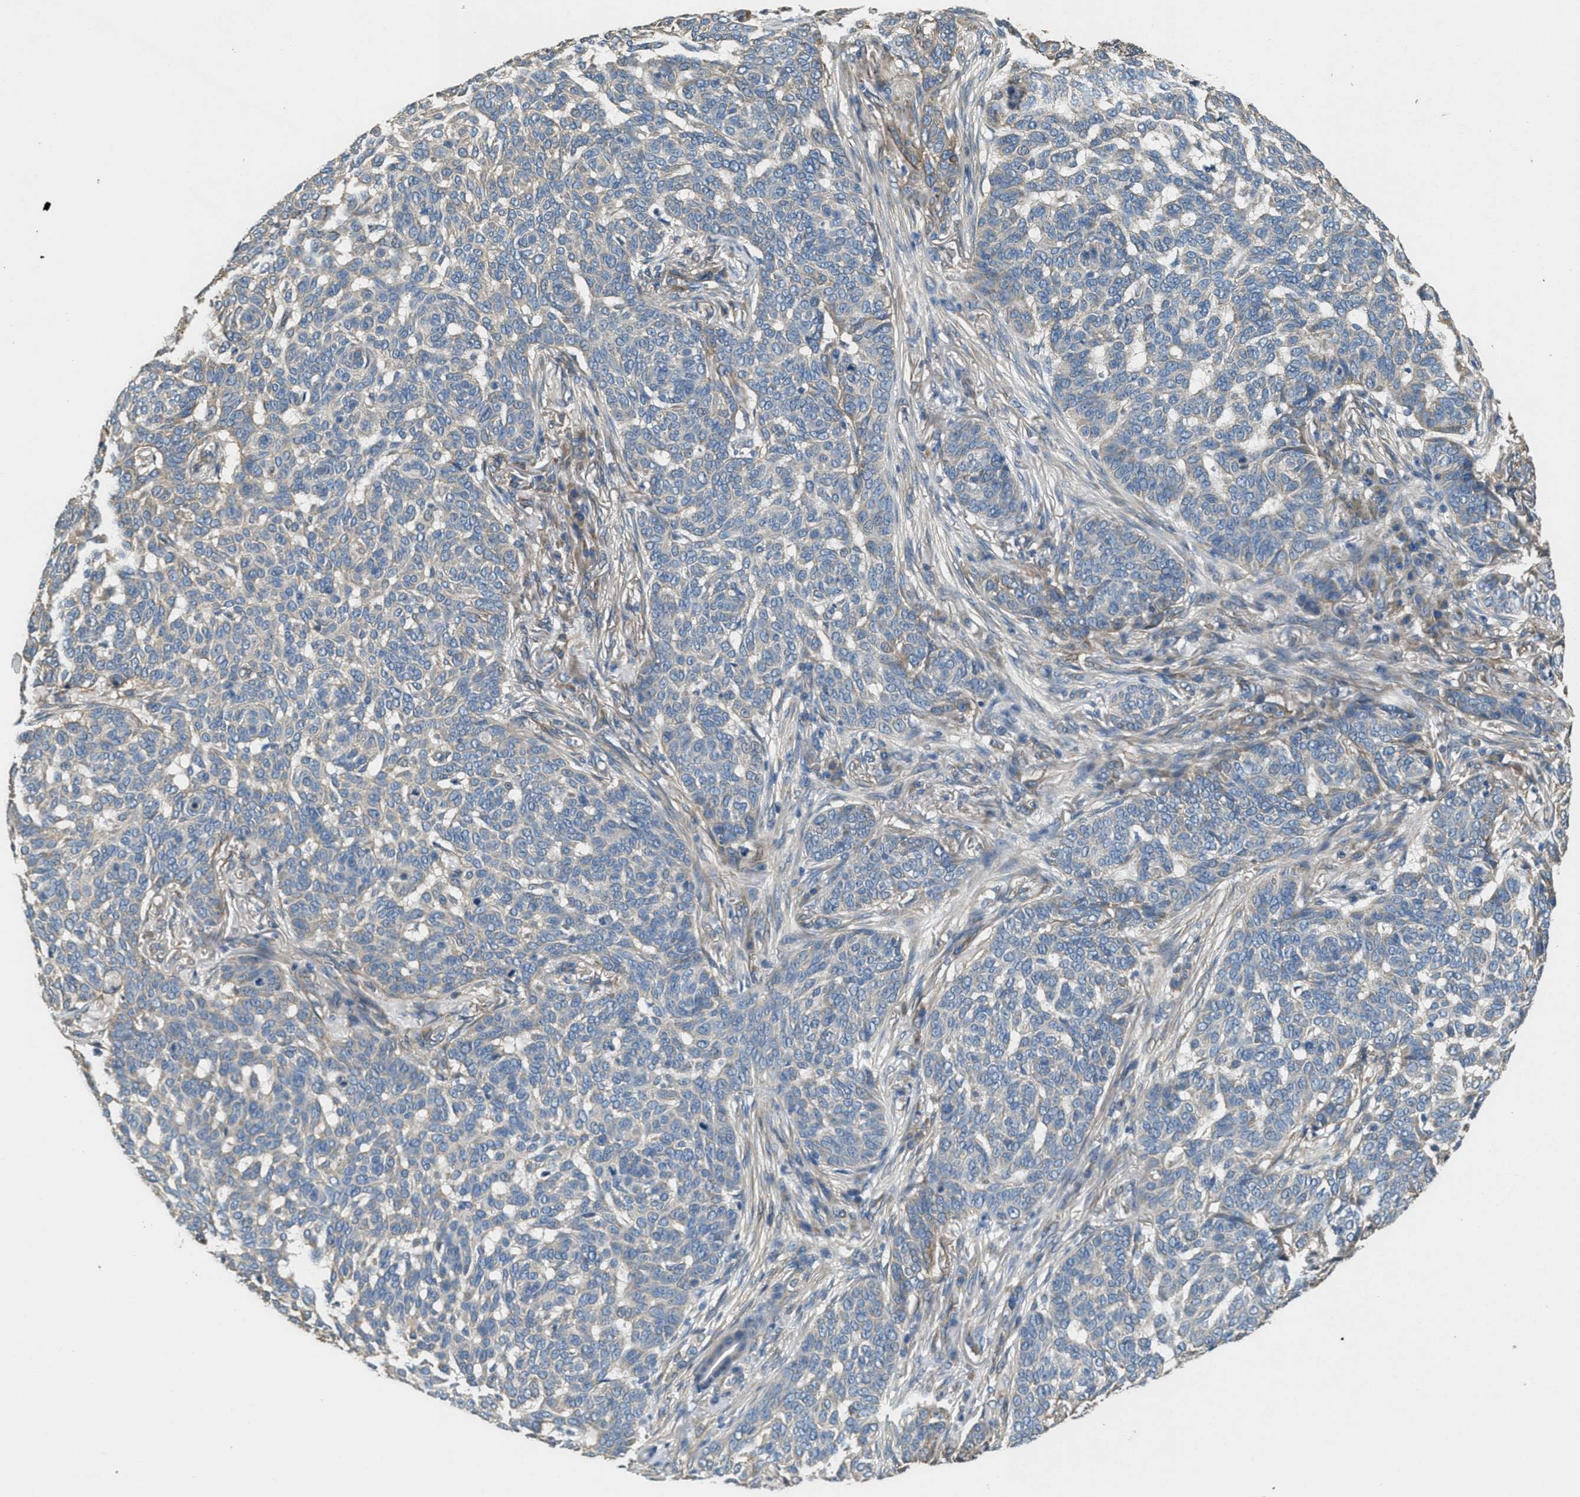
{"staining": {"intensity": "negative", "quantity": "none", "location": "none"}, "tissue": "skin cancer", "cell_type": "Tumor cells", "image_type": "cancer", "snomed": [{"axis": "morphology", "description": "Basal cell carcinoma"}, {"axis": "topography", "description": "Skin"}], "caption": "Tumor cells are negative for protein expression in human skin cancer (basal cell carcinoma). The staining was performed using DAB (3,3'-diaminobenzidine) to visualize the protein expression in brown, while the nuclei were stained in blue with hematoxylin (Magnification: 20x).", "gene": "TOMM70", "patient": {"sex": "male", "age": 85}}